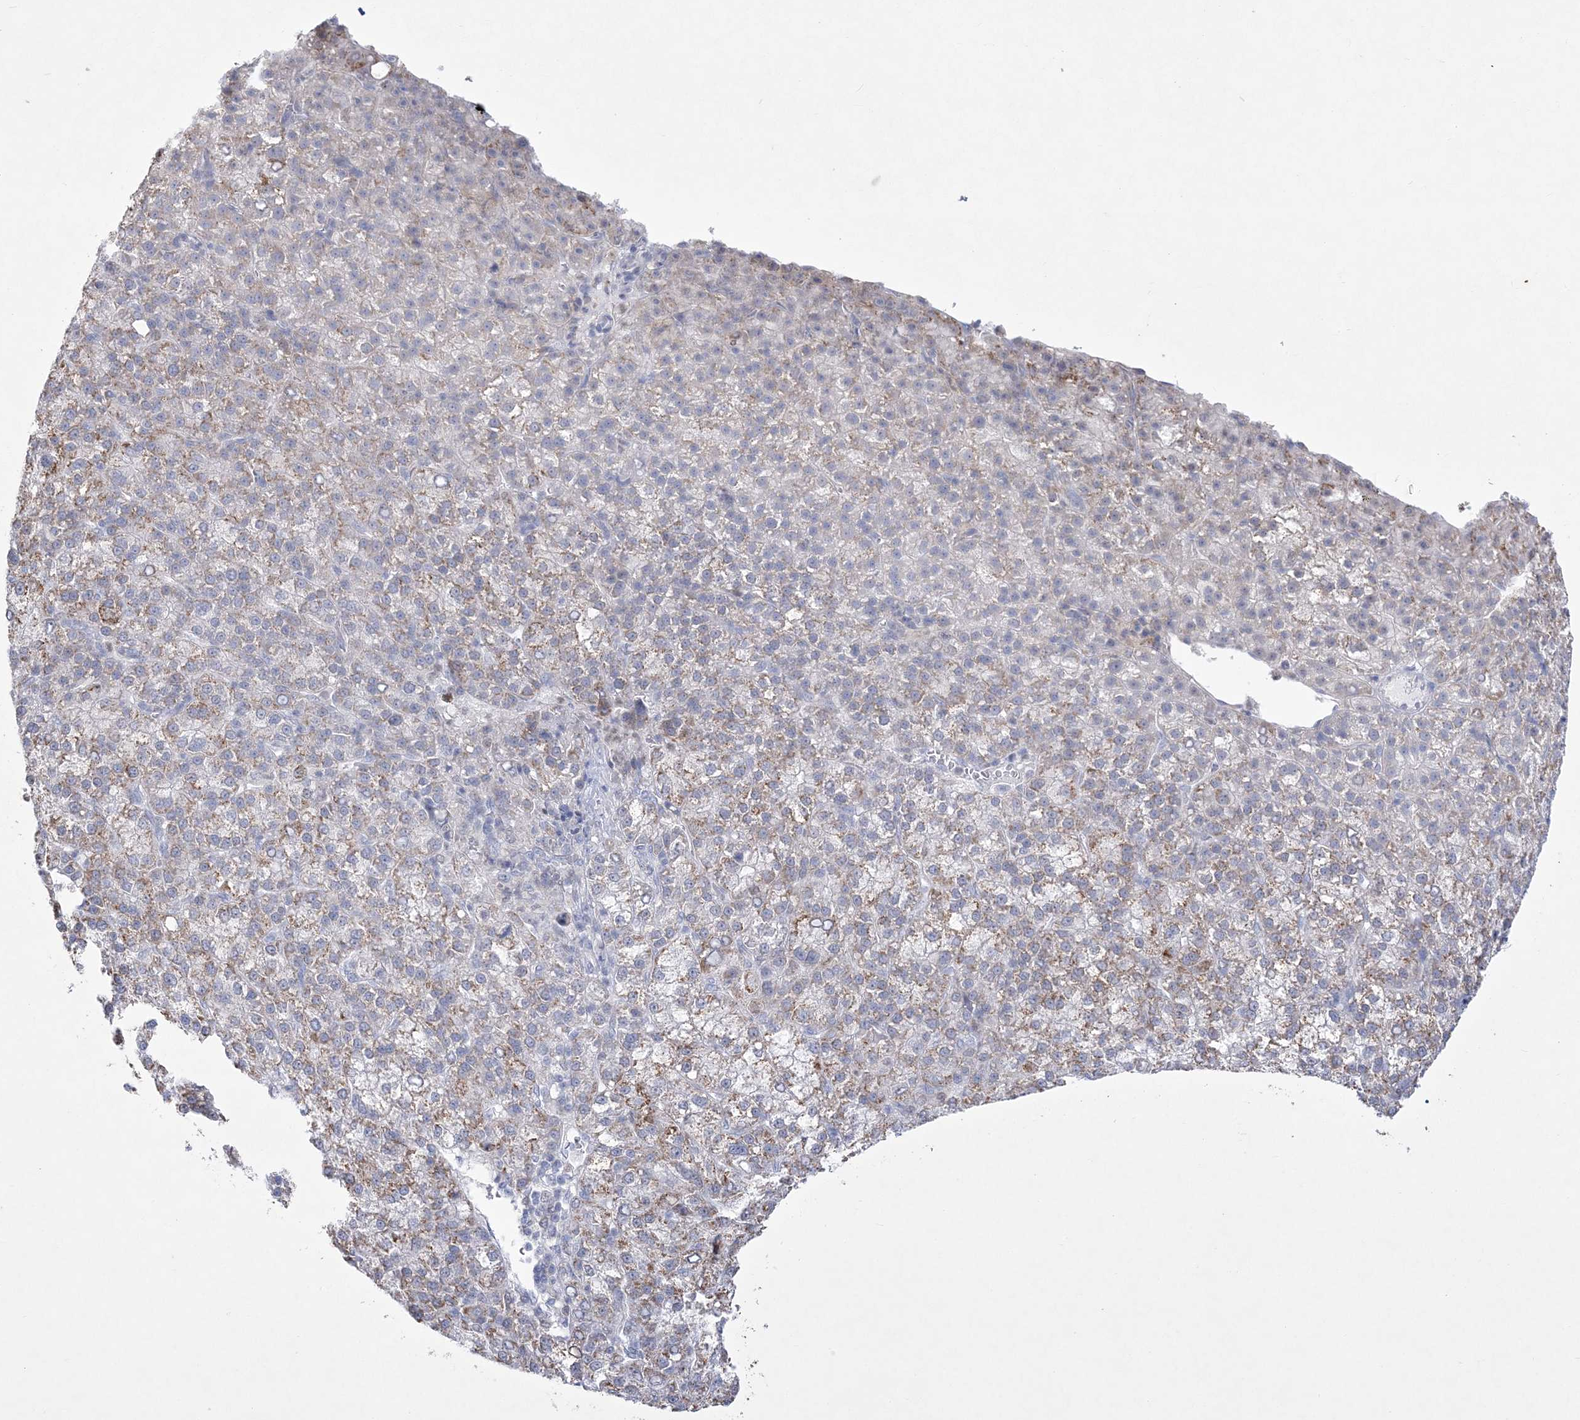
{"staining": {"intensity": "moderate", "quantity": "<25%", "location": "cytoplasmic/membranous"}, "tissue": "liver cancer", "cell_type": "Tumor cells", "image_type": "cancer", "snomed": [{"axis": "morphology", "description": "Carcinoma, Hepatocellular, NOS"}, {"axis": "topography", "description": "Liver"}], "caption": "Immunohistochemical staining of human liver hepatocellular carcinoma exhibits low levels of moderate cytoplasmic/membranous staining in about <25% of tumor cells.", "gene": "WDR27", "patient": {"sex": "female", "age": 58}}